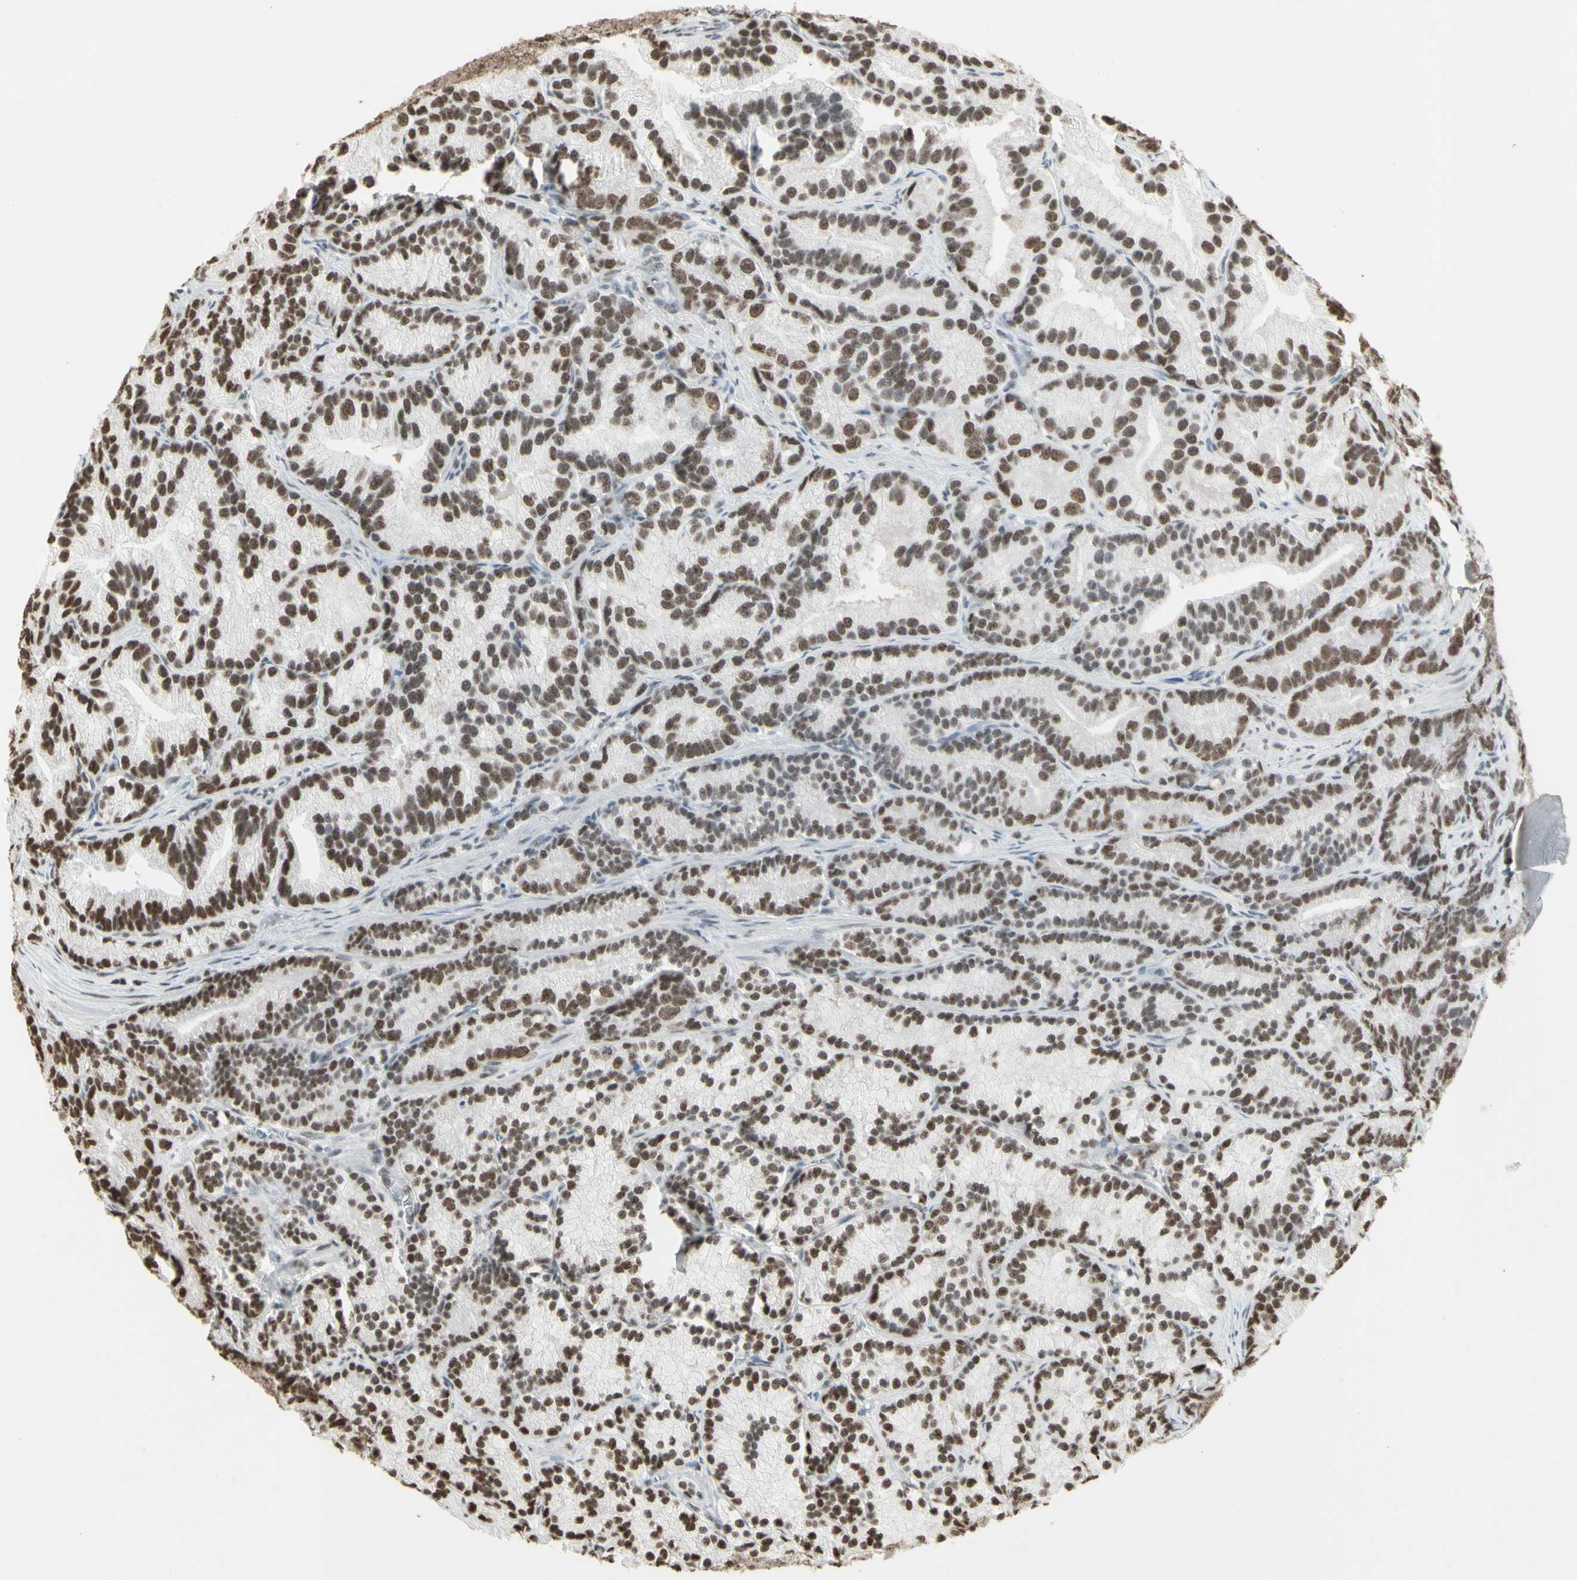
{"staining": {"intensity": "strong", "quantity": ">75%", "location": "nuclear"}, "tissue": "prostate cancer", "cell_type": "Tumor cells", "image_type": "cancer", "snomed": [{"axis": "morphology", "description": "Adenocarcinoma, Low grade"}, {"axis": "topography", "description": "Prostate"}], "caption": "The immunohistochemical stain labels strong nuclear staining in tumor cells of prostate low-grade adenocarcinoma tissue.", "gene": "TRIM28", "patient": {"sex": "male", "age": 89}}